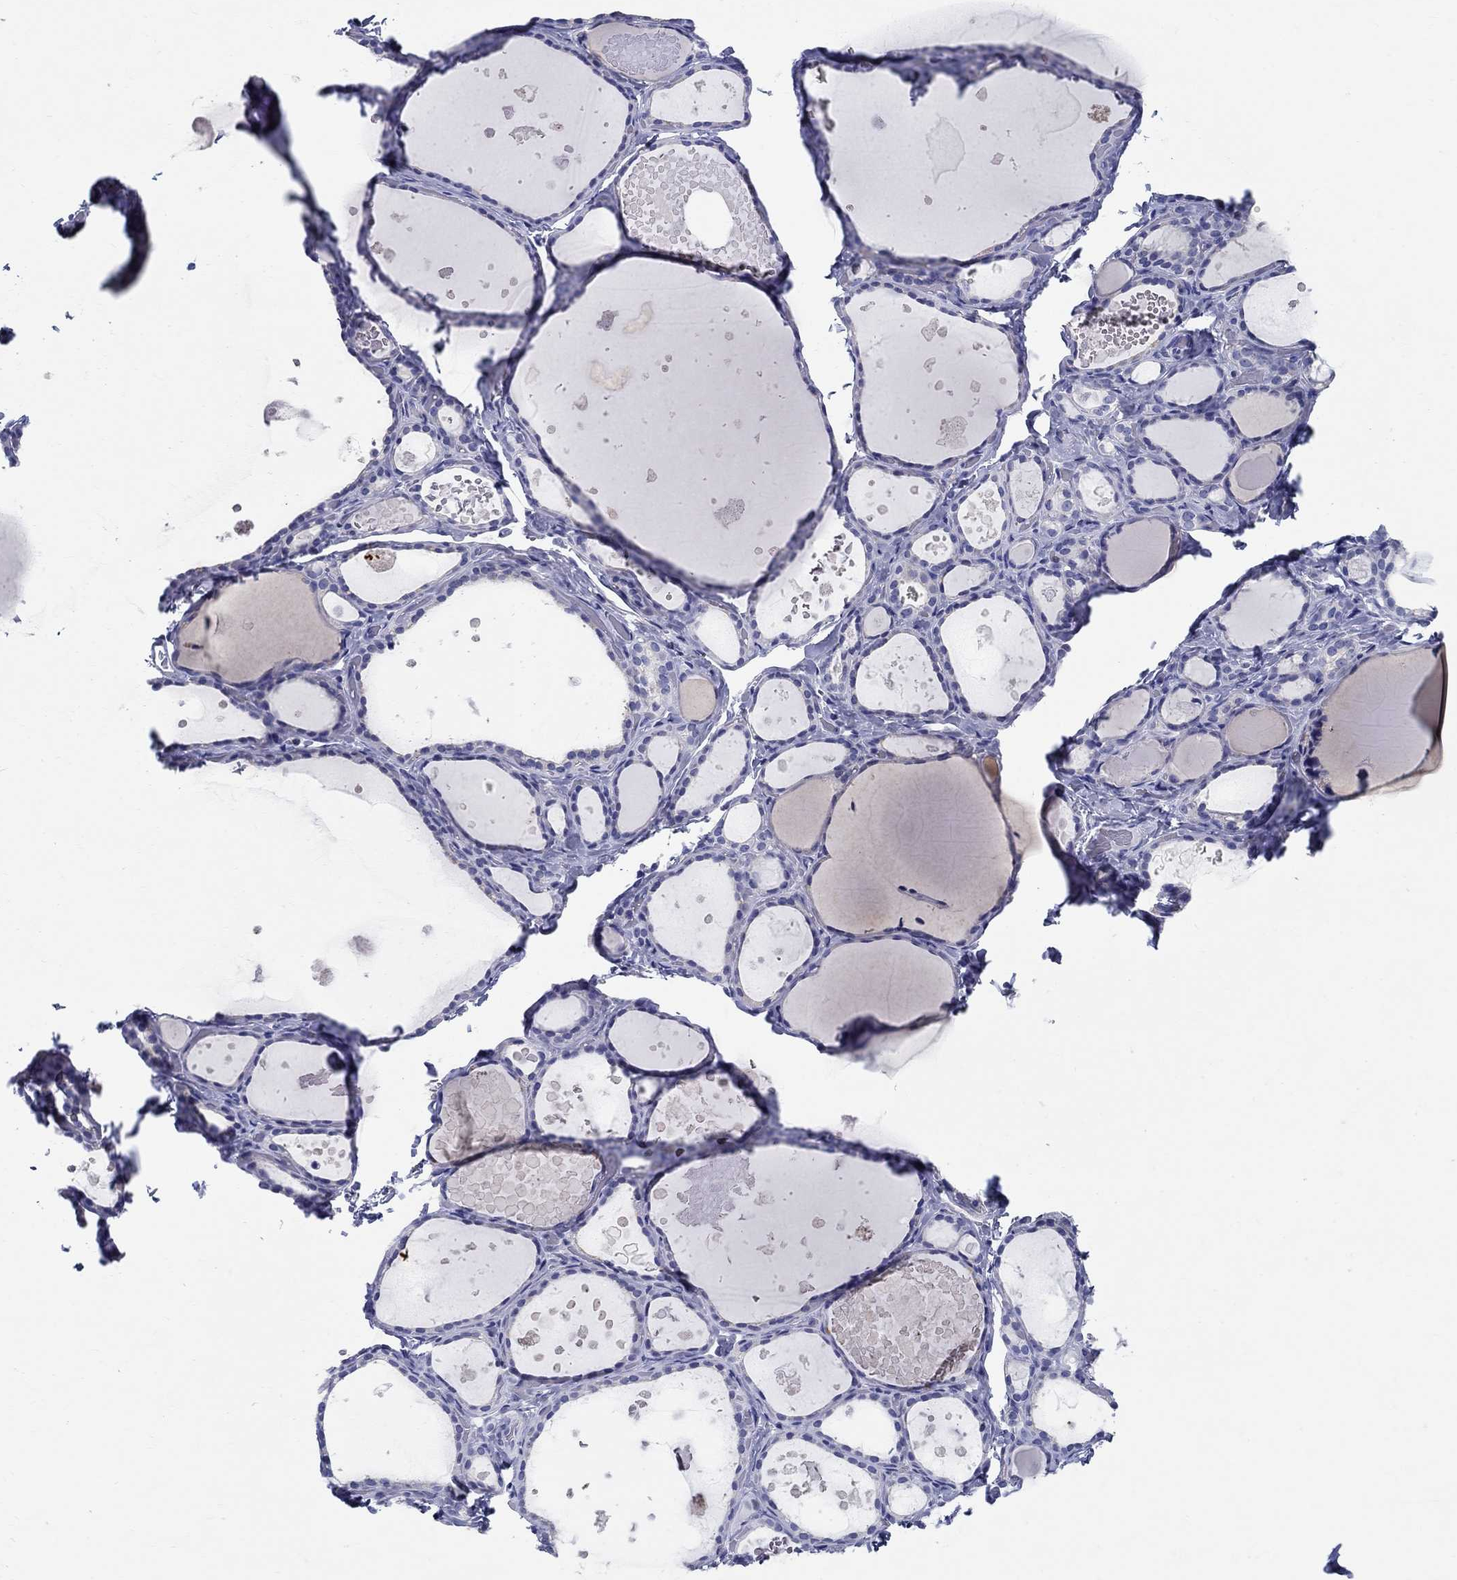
{"staining": {"intensity": "negative", "quantity": "none", "location": "none"}, "tissue": "thyroid gland", "cell_type": "Glandular cells", "image_type": "normal", "snomed": [{"axis": "morphology", "description": "Normal tissue, NOS"}, {"axis": "topography", "description": "Thyroid gland"}], "caption": "Glandular cells show no significant expression in unremarkable thyroid gland.", "gene": "CRYGA", "patient": {"sex": "female", "age": 56}}